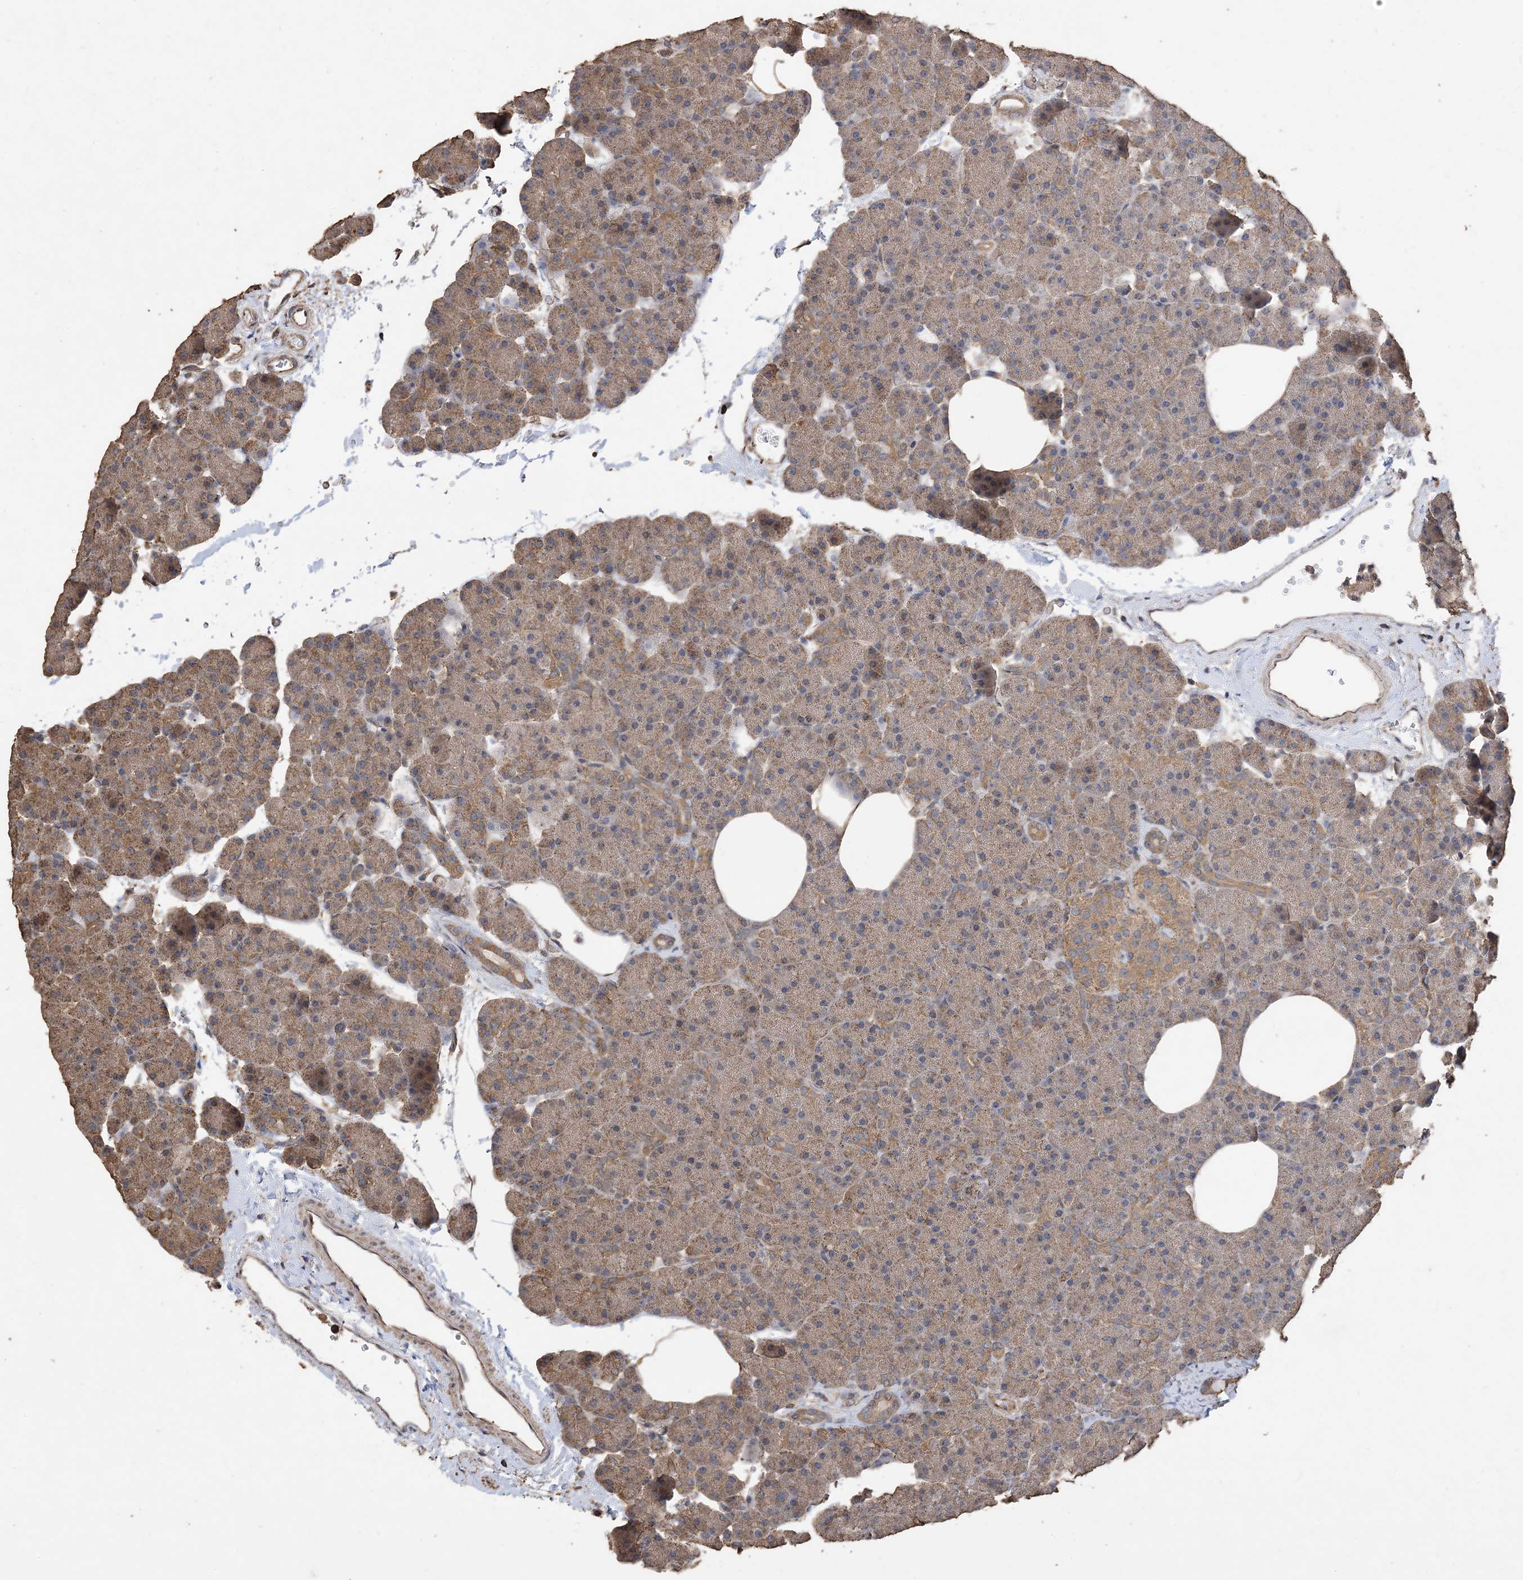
{"staining": {"intensity": "moderate", "quantity": ">75%", "location": "cytoplasmic/membranous"}, "tissue": "pancreas", "cell_type": "Exocrine glandular cells", "image_type": "normal", "snomed": [{"axis": "morphology", "description": "Normal tissue, NOS"}, {"axis": "morphology", "description": "Carcinoid, malignant, NOS"}, {"axis": "topography", "description": "Pancreas"}], "caption": "Pancreas stained with a brown dye shows moderate cytoplasmic/membranous positive positivity in about >75% of exocrine glandular cells.", "gene": "ZKSCAN5", "patient": {"sex": "female", "age": 35}}